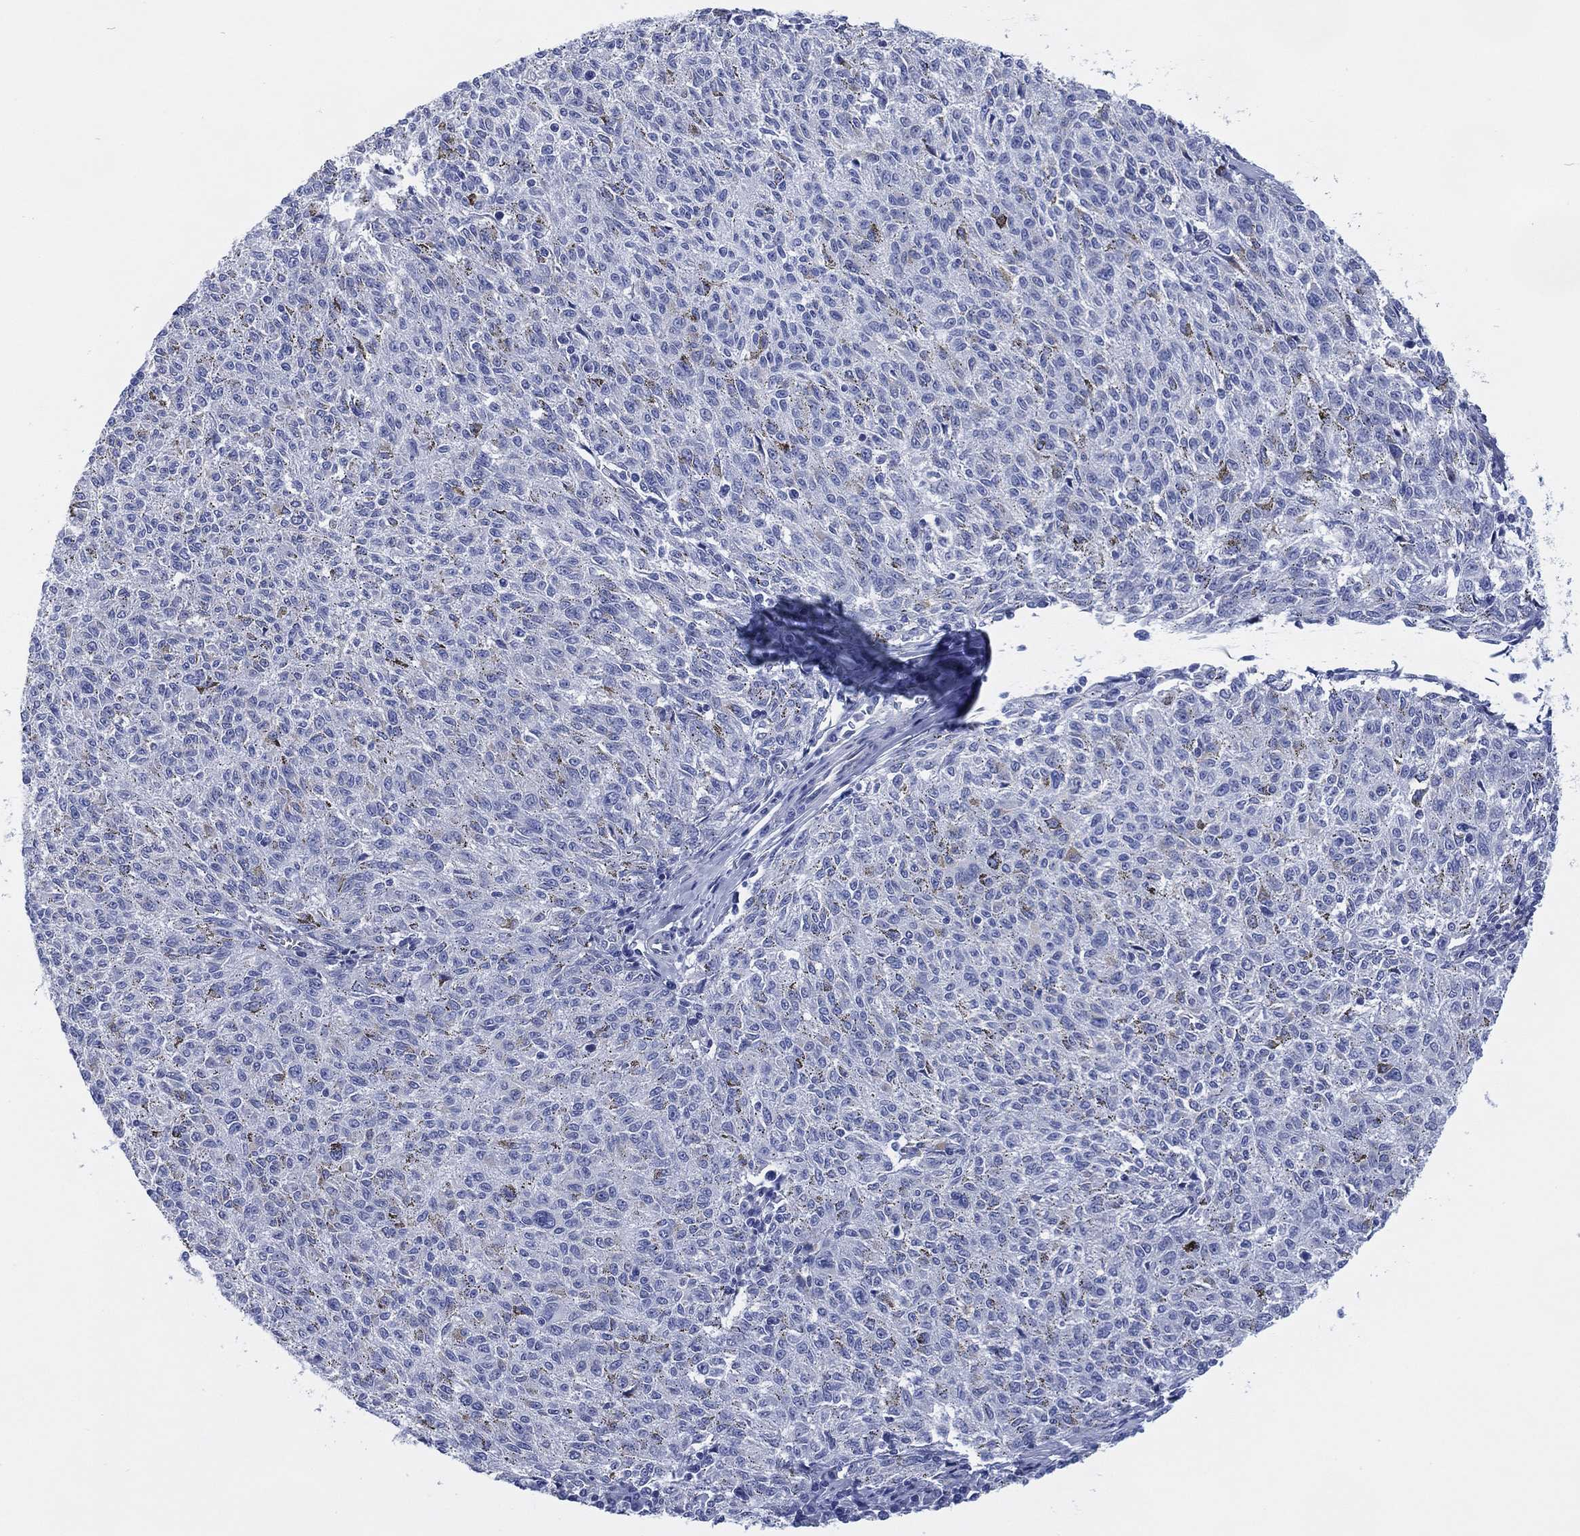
{"staining": {"intensity": "negative", "quantity": "none", "location": "none"}, "tissue": "melanoma", "cell_type": "Tumor cells", "image_type": "cancer", "snomed": [{"axis": "morphology", "description": "Malignant melanoma, NOS"}, {"axis": "topography", "description": "Skin"}], "caption": "An IHC photomicrograph of malignant melanoma is shown. There is no staining in tumor cells of malignant melanoma.", "gene": "DDI1", "patient": {"sex": "female", "age": 72}}